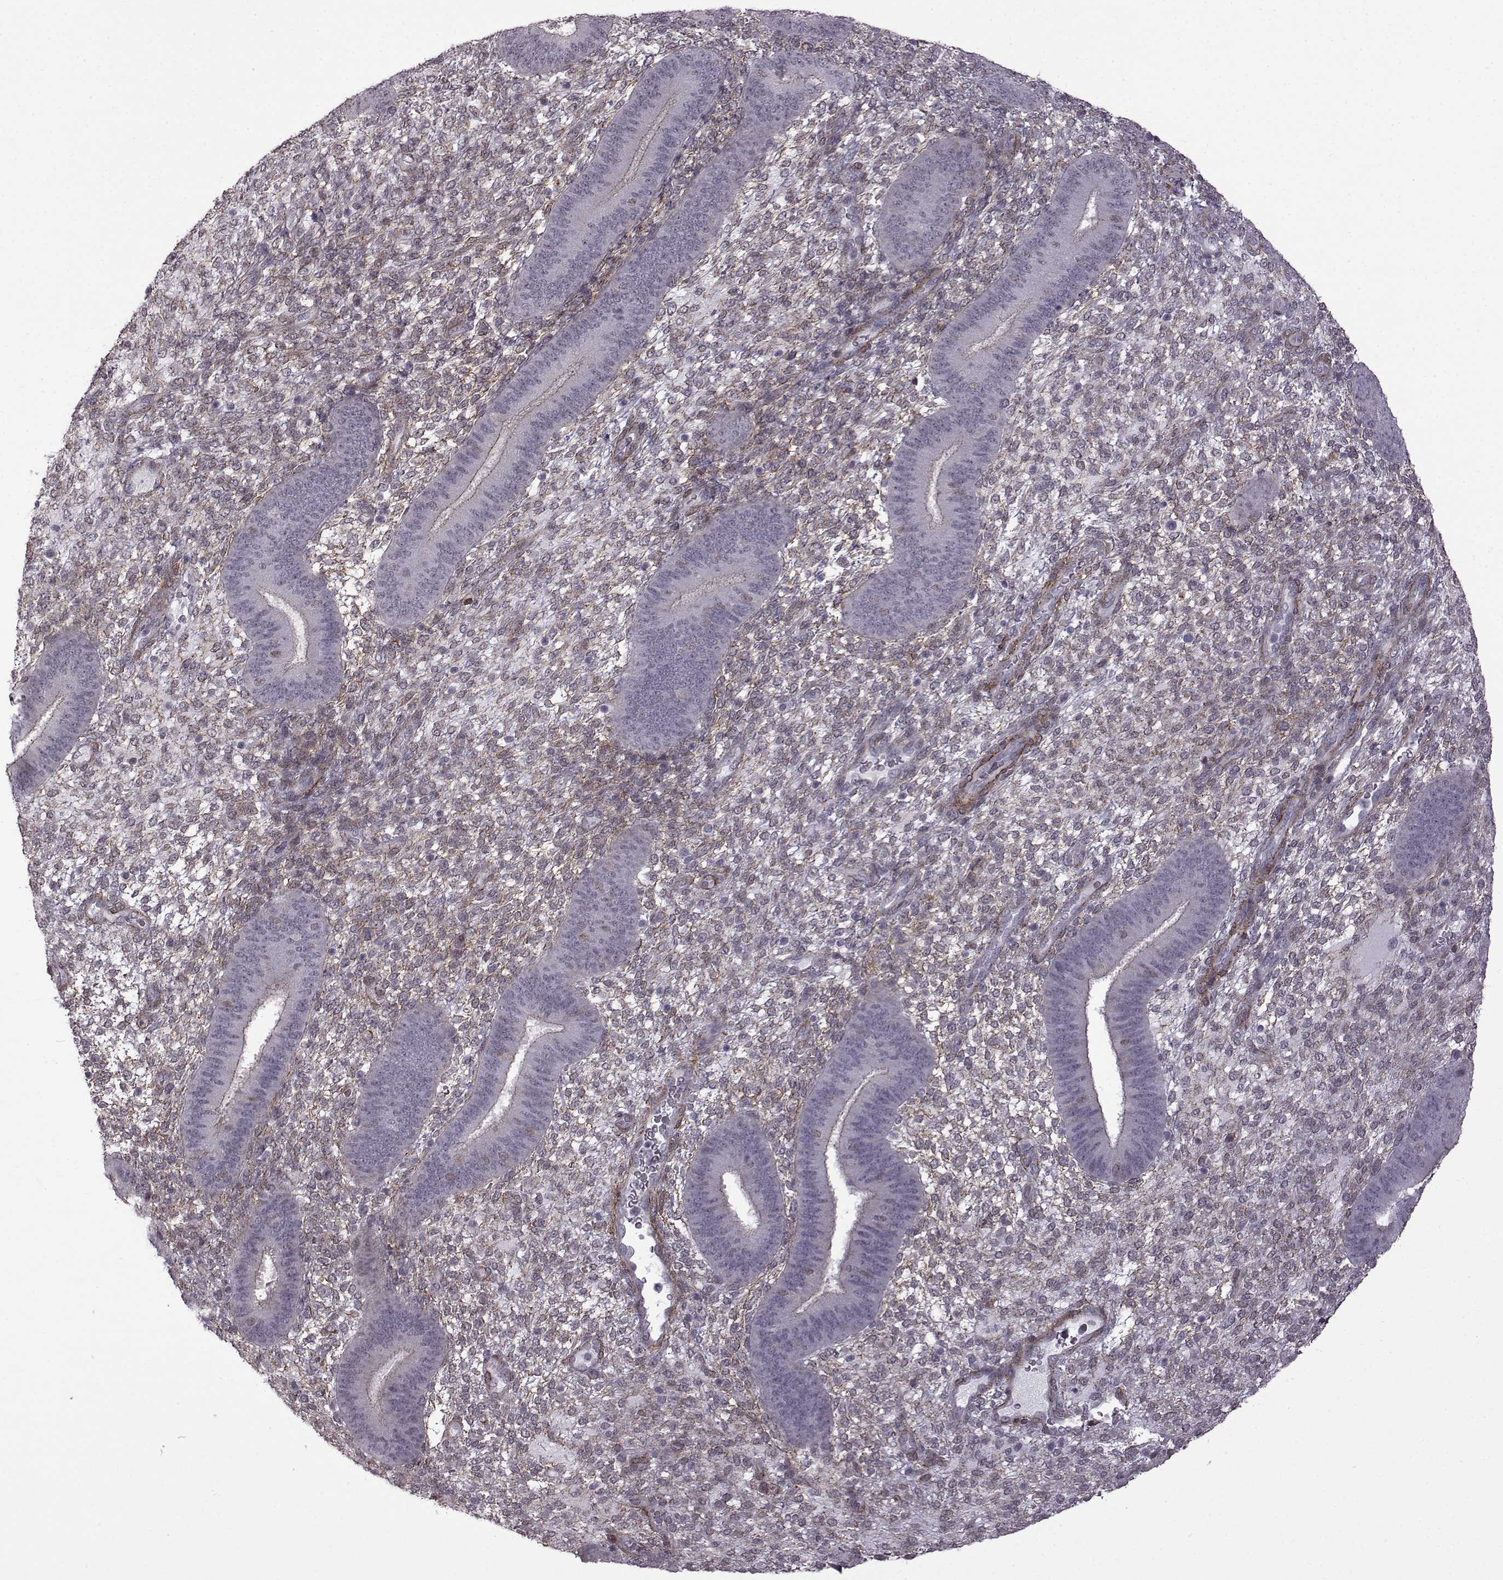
{"staining": {"intensity": "moderate", "quantity": "<25%", "location": "cytoplasmic/membranous"}, "tissue": "endometrium", "cell_type": "Cells in endometrial stroma", "image_type": "normal", "snomed": [{"axis": "morphology", "description": "Normal tissue, NOS"}, {"axis": "topography", "description": "Endometrium"}], "caption": "About <25% of cells in endometrial stroma in unremarkable endometrium reveal moderate cytoplasmic/membranous protein expression as visualized by brown immunohistochemical staining.", "gene": "SYNPO2", "patient": {"sex": "female", "age": 39}}